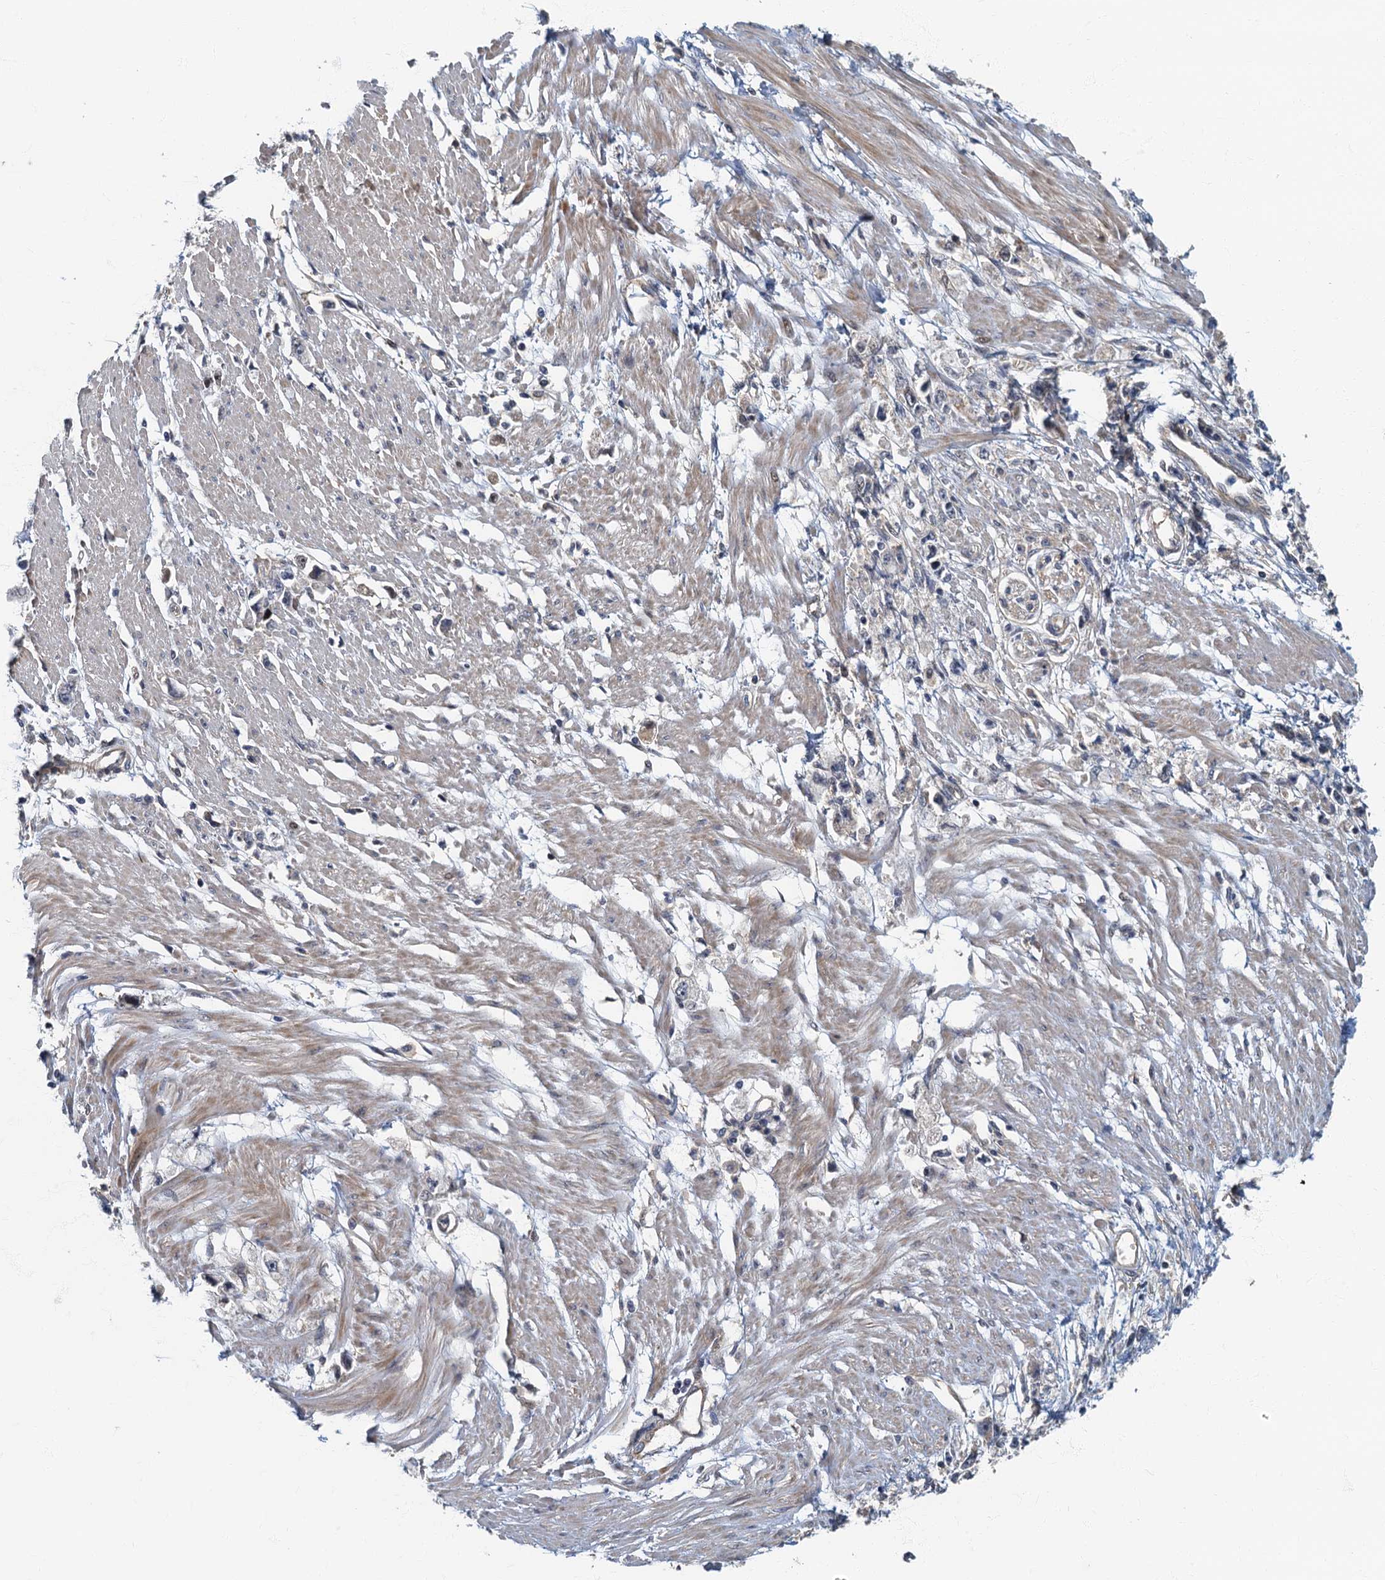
{"staining": {"intensity": "negative", "quantity": "none", "location": "none"}, "tissue": "stomach cancer", "cell_type": "Tumor cells", "image_type": "cancer", "snomed": [{"axis": "morphology", "description": "Adenocarcinoma, NOS"}, {"axis": "topography", "description": "Stomach"}], "caption": "Human adenocarcinoma (stomach) stained for a protein using immunohistochemistry exhibits no positivity in tumor cells.", "gene": "CKAP2L", "patient": {"sex": "female", "age": 59}}